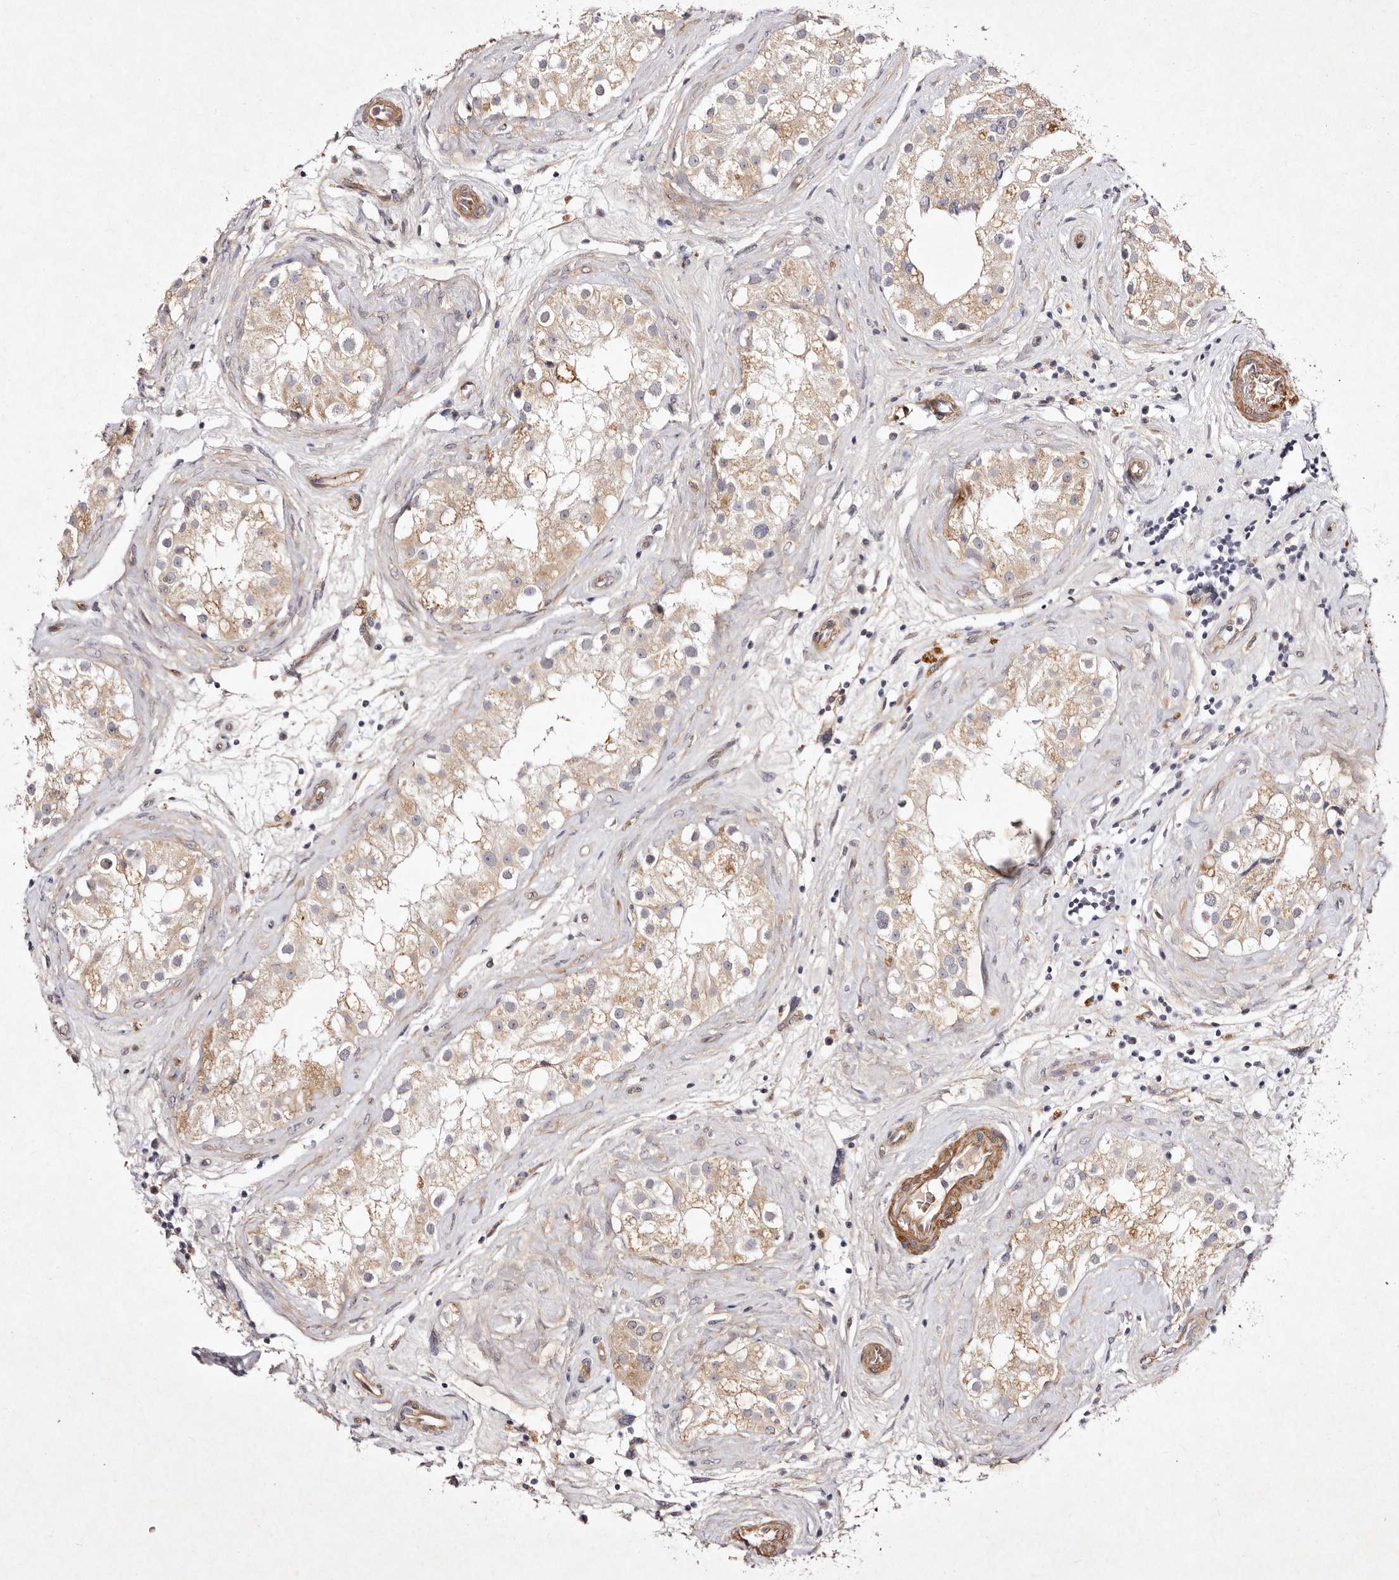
{"staining": {"intensity": "negative", "quantity": "none", "location": "none"}, "tissue": "testis", "cell_type": "Cells in seminiferous ducts", "image_type": "normal", "snomed": [{"axis": "morphology", "description": "Normal tissue, NOS"}, {"axis": "topography", "description": "Testis"}], "caption": "DAB (3,3'-diaminobenzidine) immunohistochemical staining of benign human testis displays no significant staining in cells in seminiferous ducts.", "gene": "MTMR11", "patient": {"sex": "male", "age": 84}}